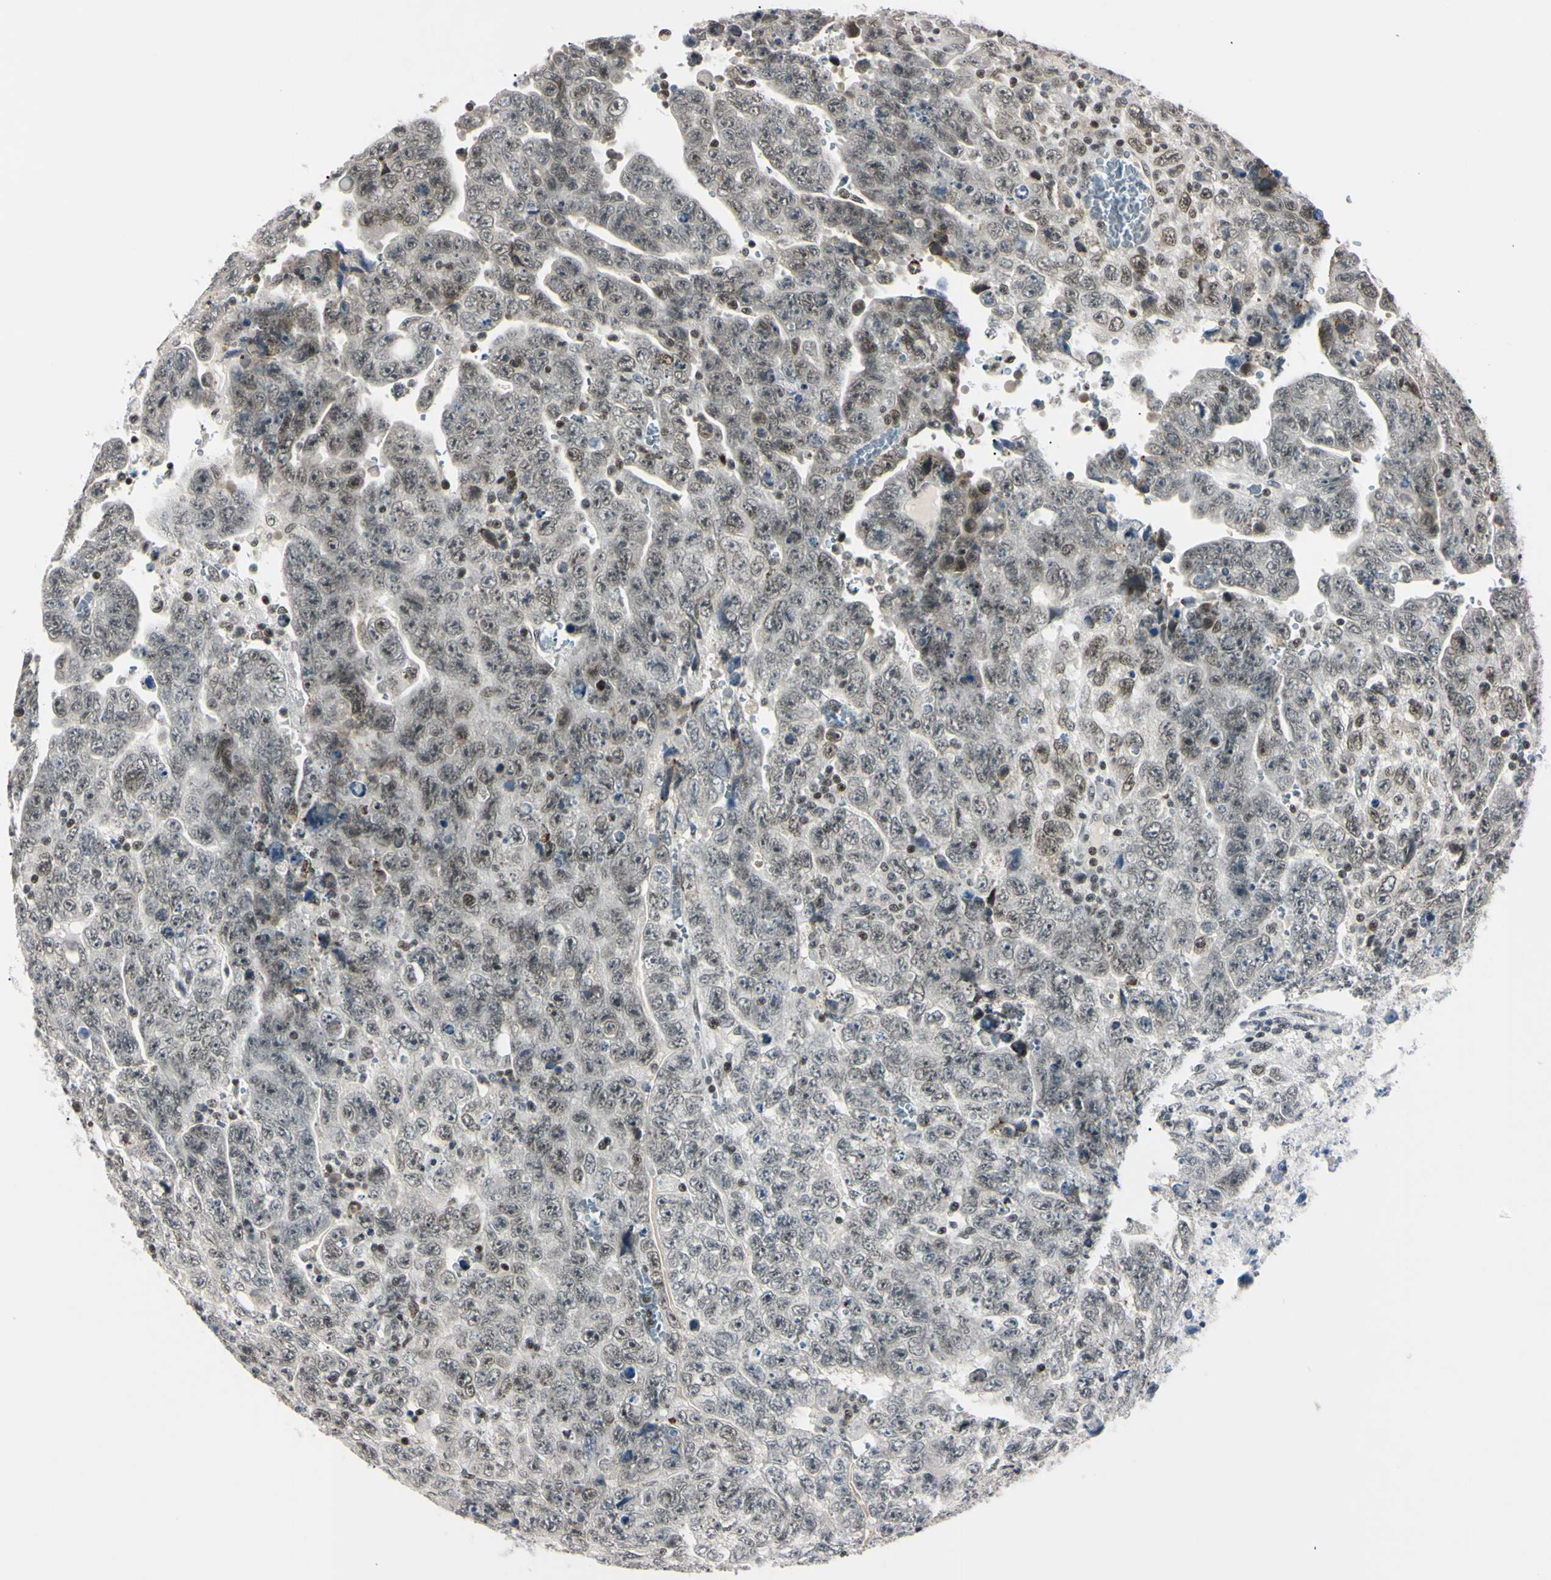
{"staining": {"intensity": "weak", "quantity": "25%-75%", "location": "cytoplasmic/membranous"}, "tissue": "testis cancer", "cell_type": "Tumor cells", "image_type": "cancer", "snomed": [{"axis": "morphology", "description": "Carcinoma, Embryonal, NOS"}, {"axis": "topography", "description": "Testis"}], "caption": "Immunohistochemical staining of human testis cancer (embryonal carcinoma) reveals weak cytoplasmic/membranous protein staining in about 25%-75% of tumor cells.", "gene": "C1orf174", "patient": {"sex": "male", "age": 28}}